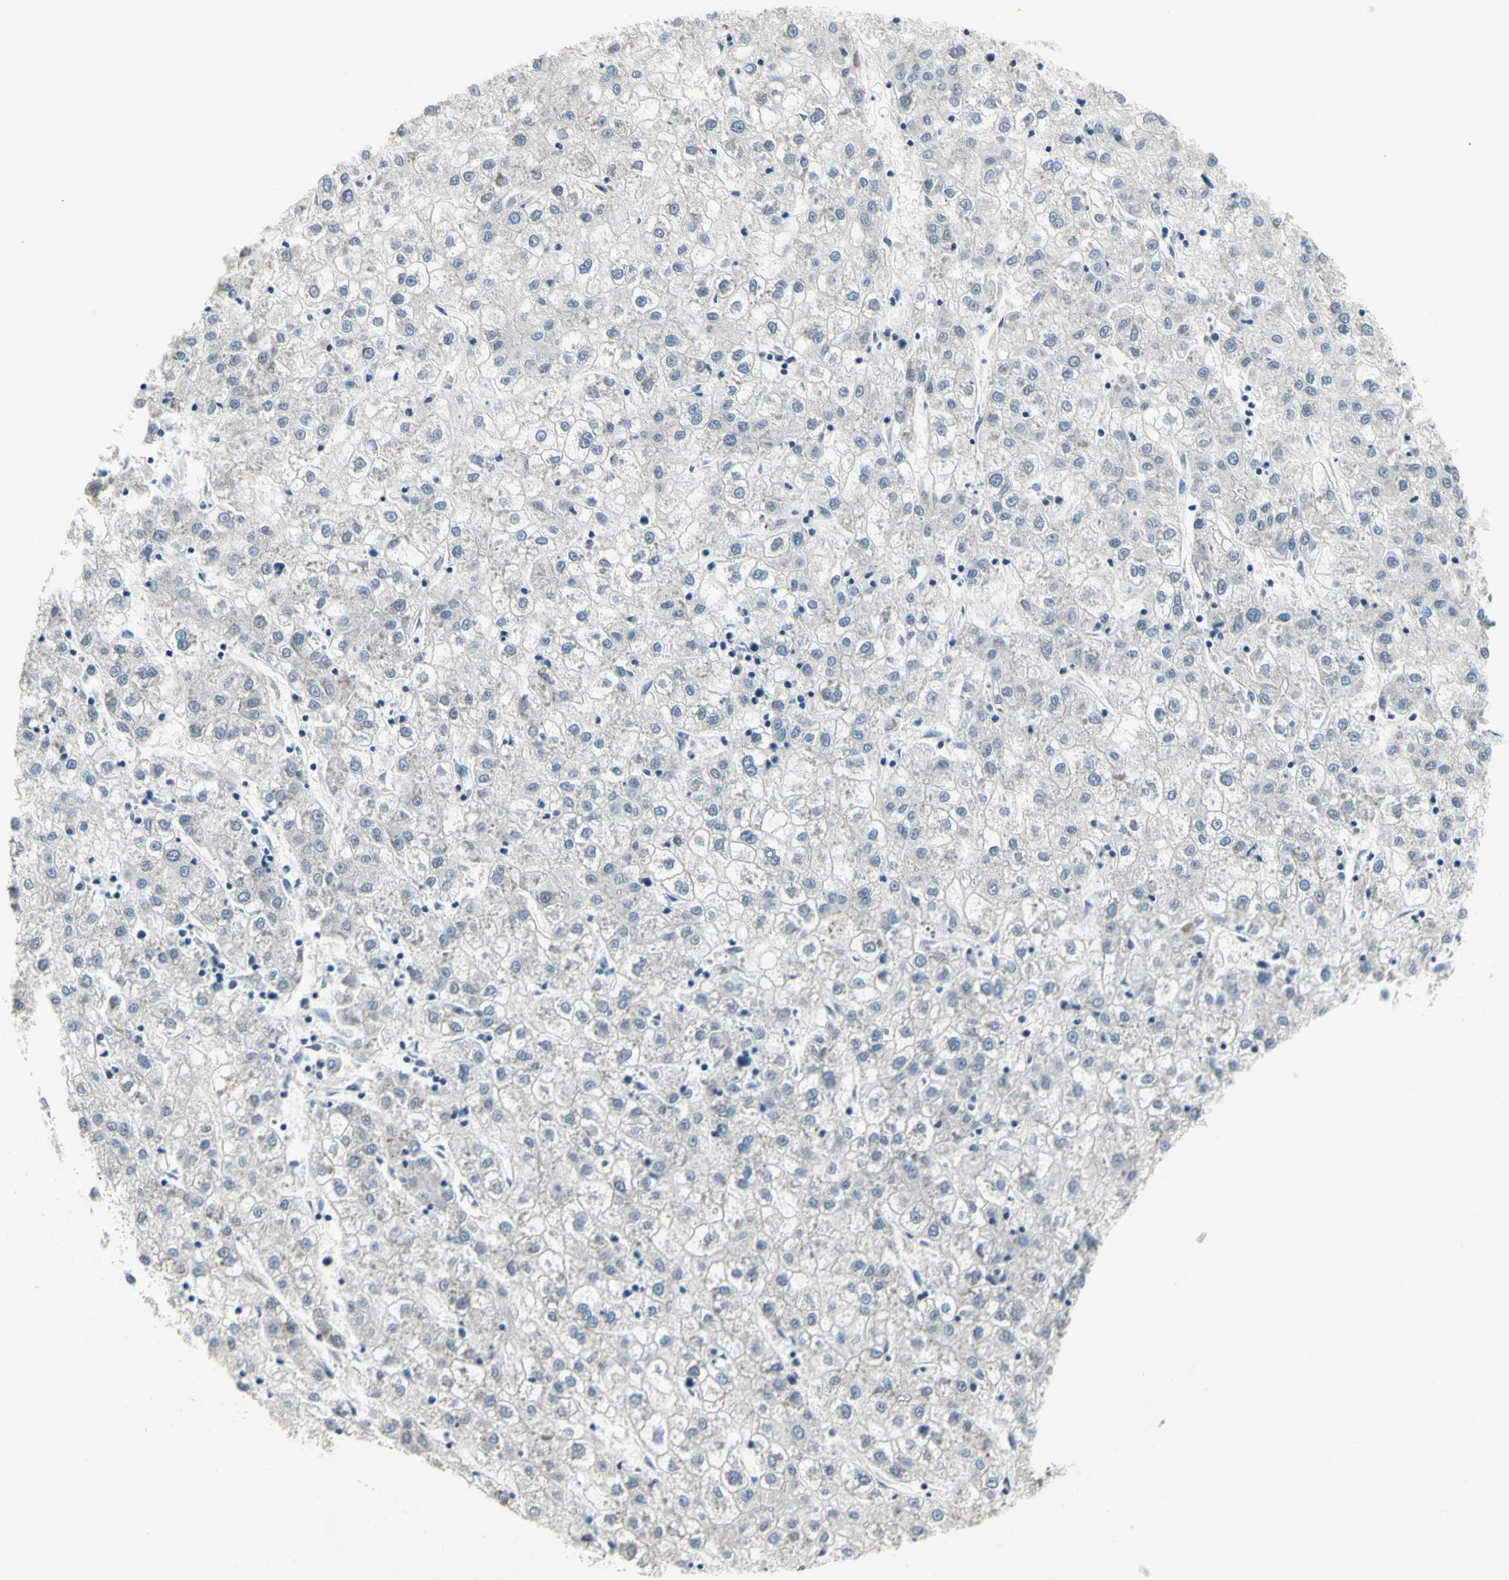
{"staining": {"intensity": "negative", "quantity": "none", "location": "none"}, "tissue": "liver cancer", "cell_type": "Tumor cells", "image_type": "cancer", "snomed": [{"axis": "morphology", "description": "Carcinoma, Hepatocellular, NOS"}, {"axis": "topography", "description": "Liver"}], "caption": "Histopathology image shows no significant protein staining in tumor cells of hepatocellular carcinoma (liver).", "gene": "NFASC", "patient": {"sex": "male", "age": 72}}